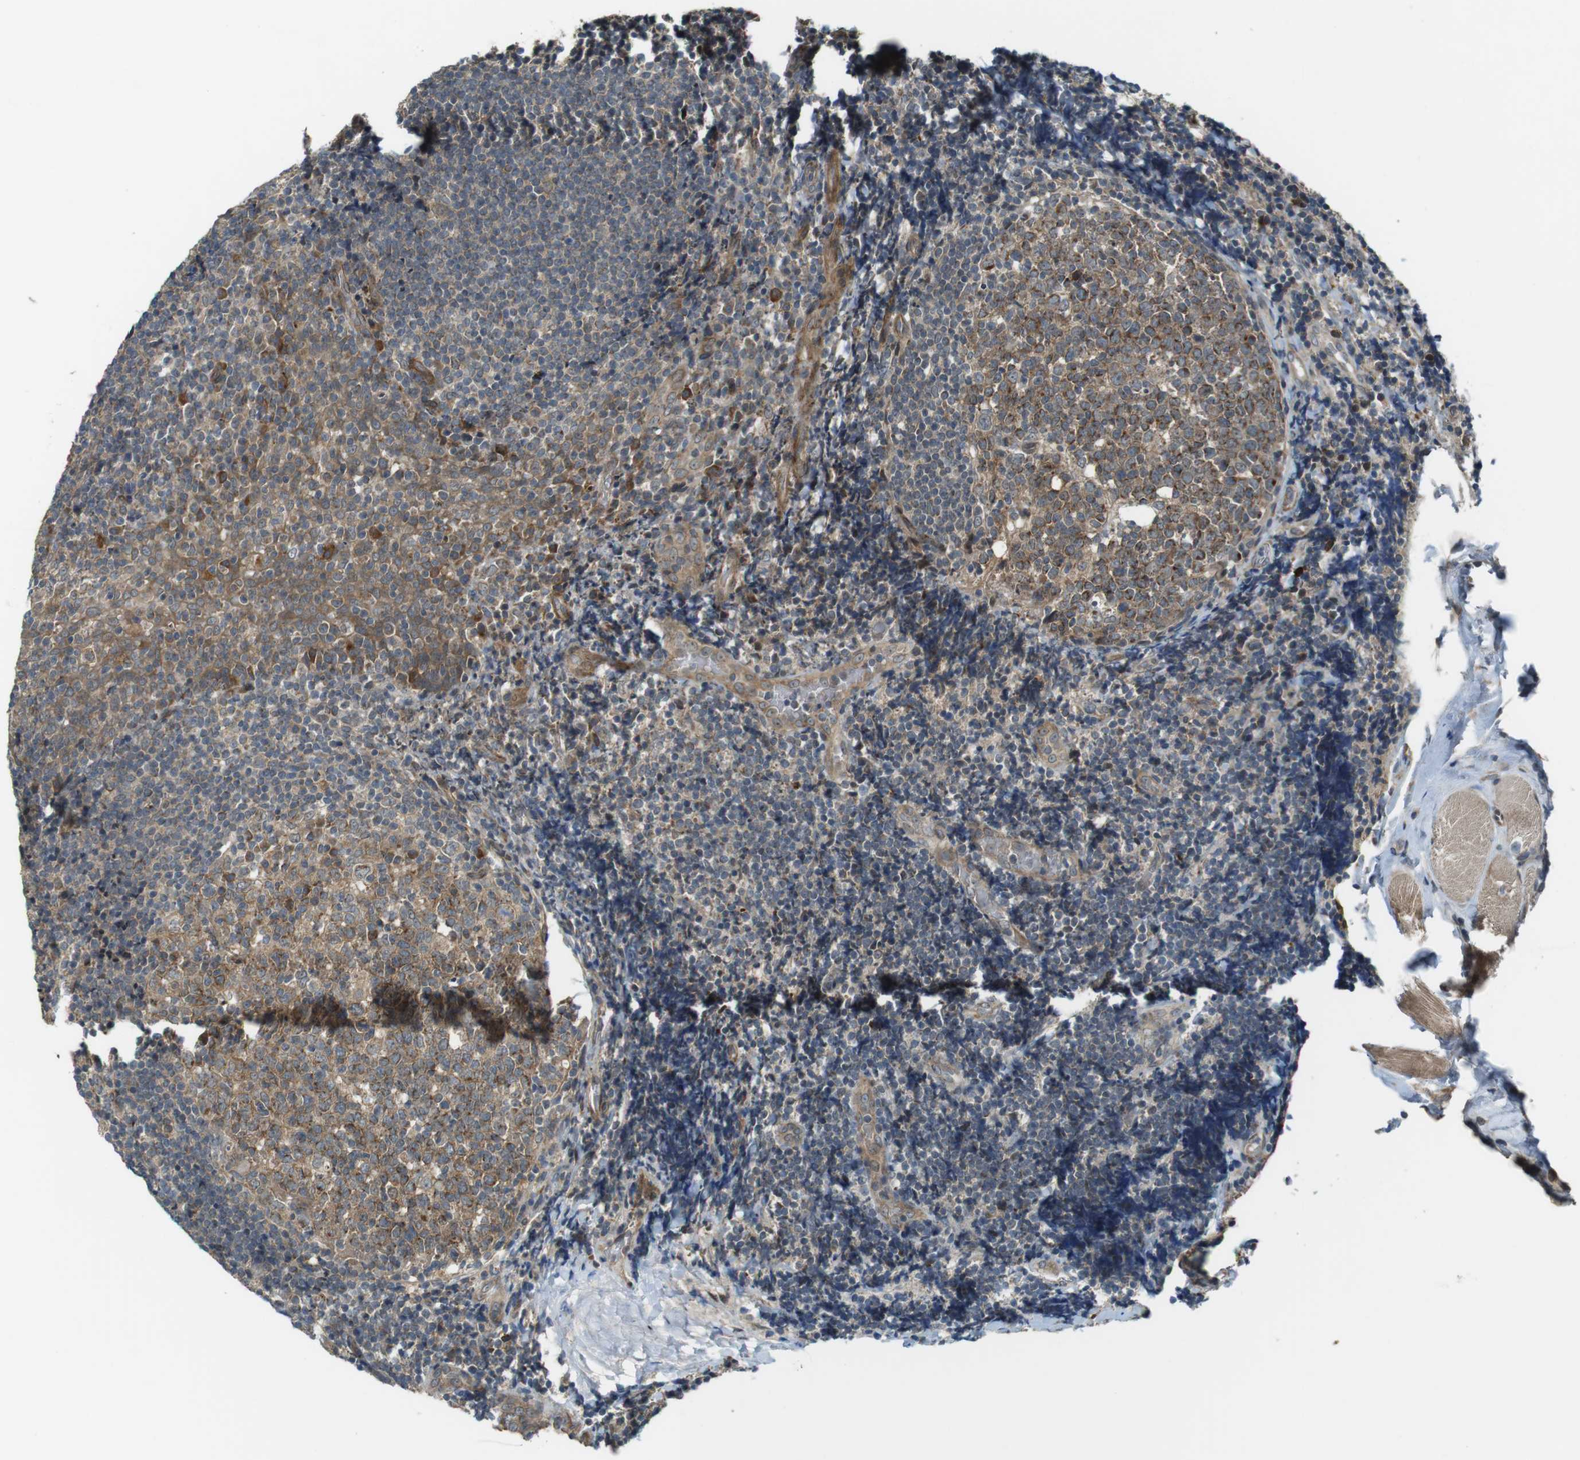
{"staining": {"intensity": "moderate", "quantity": ">75%", "location": "cytoplasmic/membranous"}, "tissue": "tonsil", "cell_type": "Germinal center cells", "image_type": "normal", "snomed": [{"axis": "morphology", "description": "Normal tissue, NOS"}, {"axis": "topography", "description": "Tonsil"}], "caption": "Benign tonsil exhibits moderate cytoplasmic/membranous staining in approximately >75% of germinal center cells.", "gene": "IFFO2", "patient": {"sex": "male", "age": 31}}